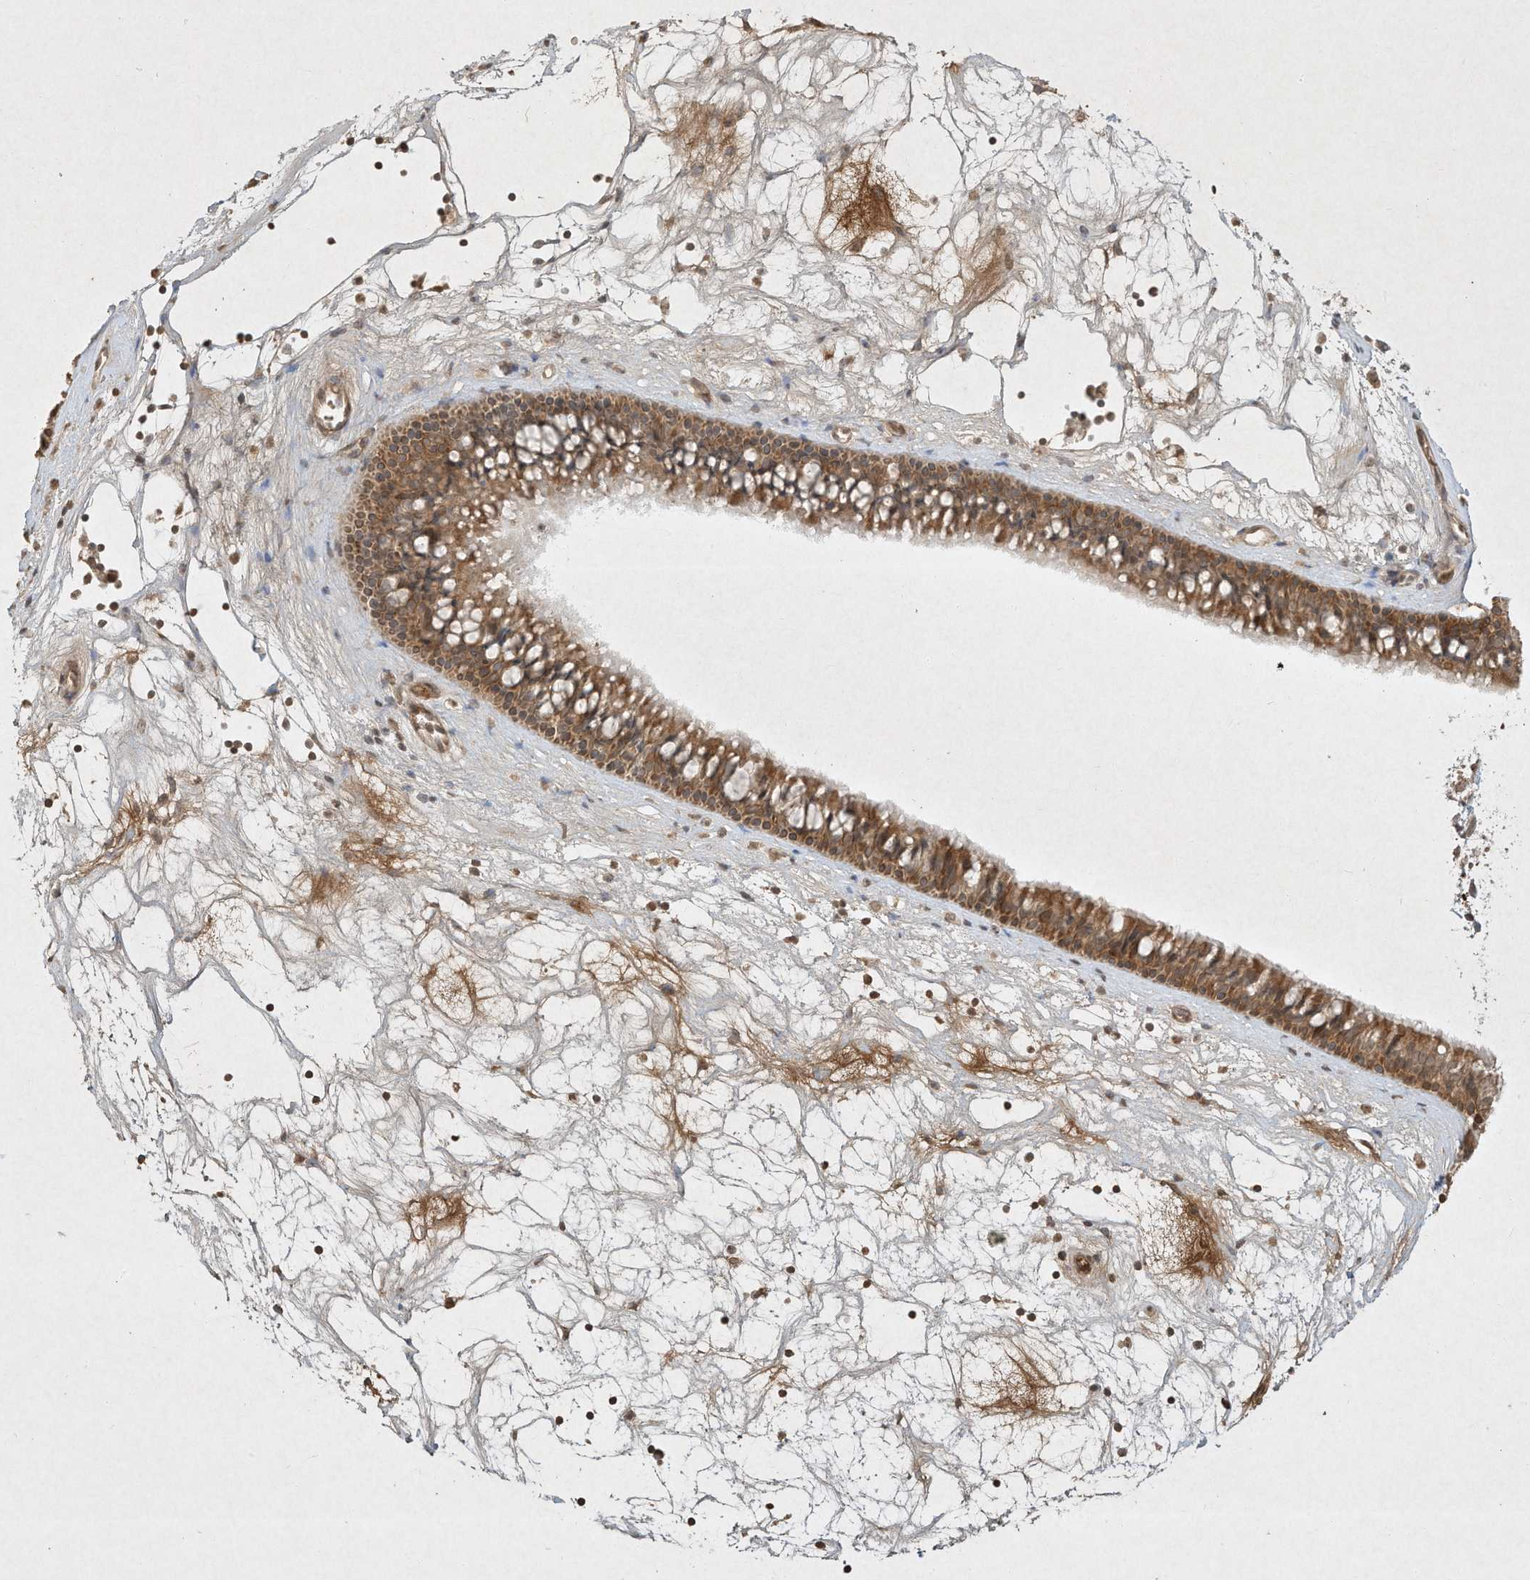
{"staining": {"intensity": "moderate", "quantity": ">75%", "location": "cytoplasmic/membranous"}, "tissue": "nasopharynx", "cell_type": "Respiratory epithelial cells", "image_type": "normal", "snomed": [{"axis": "morphology", "description": "Normal tissue, NOS"}, {"axis": "topography", "description": "Nasopharynx"}], "caption": "A medium amount of moderate cytoplasmic/membranous staining is appreciated in approximately >75% of respiratory epithelial cells in benign nasopharynx. The staining is performed using DAB brown chromogen to label protein expression. The nuclei are counter-stained blue using hematoxylin.", "gene": "BTRC", "patient": {"sex": "male", "age": 64}}